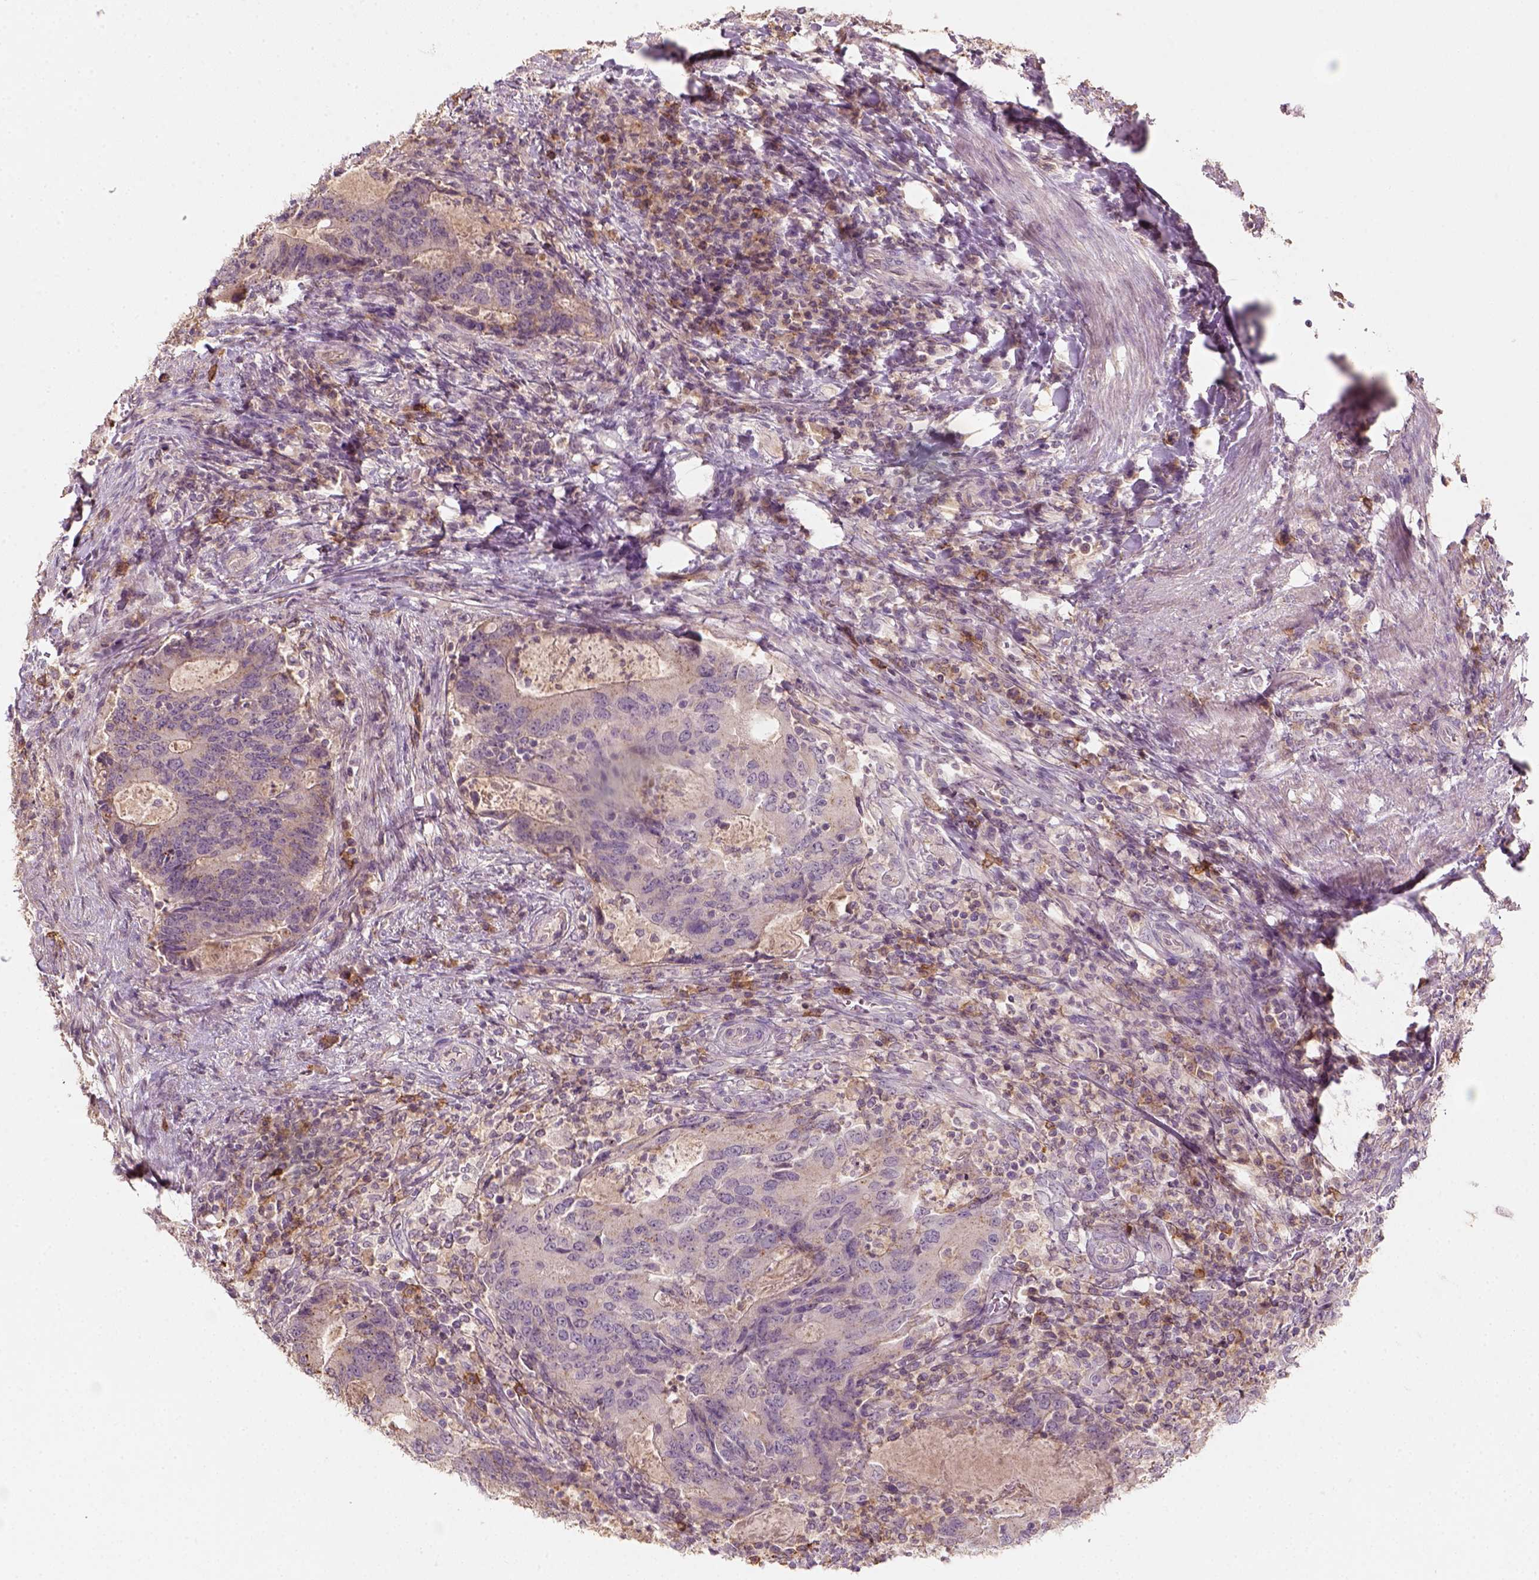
{"staining": {"intensity": "weak", "quantity": "<25%", "location": "cytoplasmic/membranous"}, "tissue": "colorectal cancer", "cell_type": "Tumor cells", "image_type": "cancer", "snomed": [{"axis": "morphology", "description": "Adenocarcinoma, NOS"}, {"axis": "topography", "description": "Colon"}], "caption": "Immunohistochemistry (IHC) histopathology image of neoplastic tissue: human colorectal adenocarcinoma stained with DAB reveals no significant protein staining in tumor cells.", "gene": "AQP9", "patient": {"sex": "male", "age": 67}}